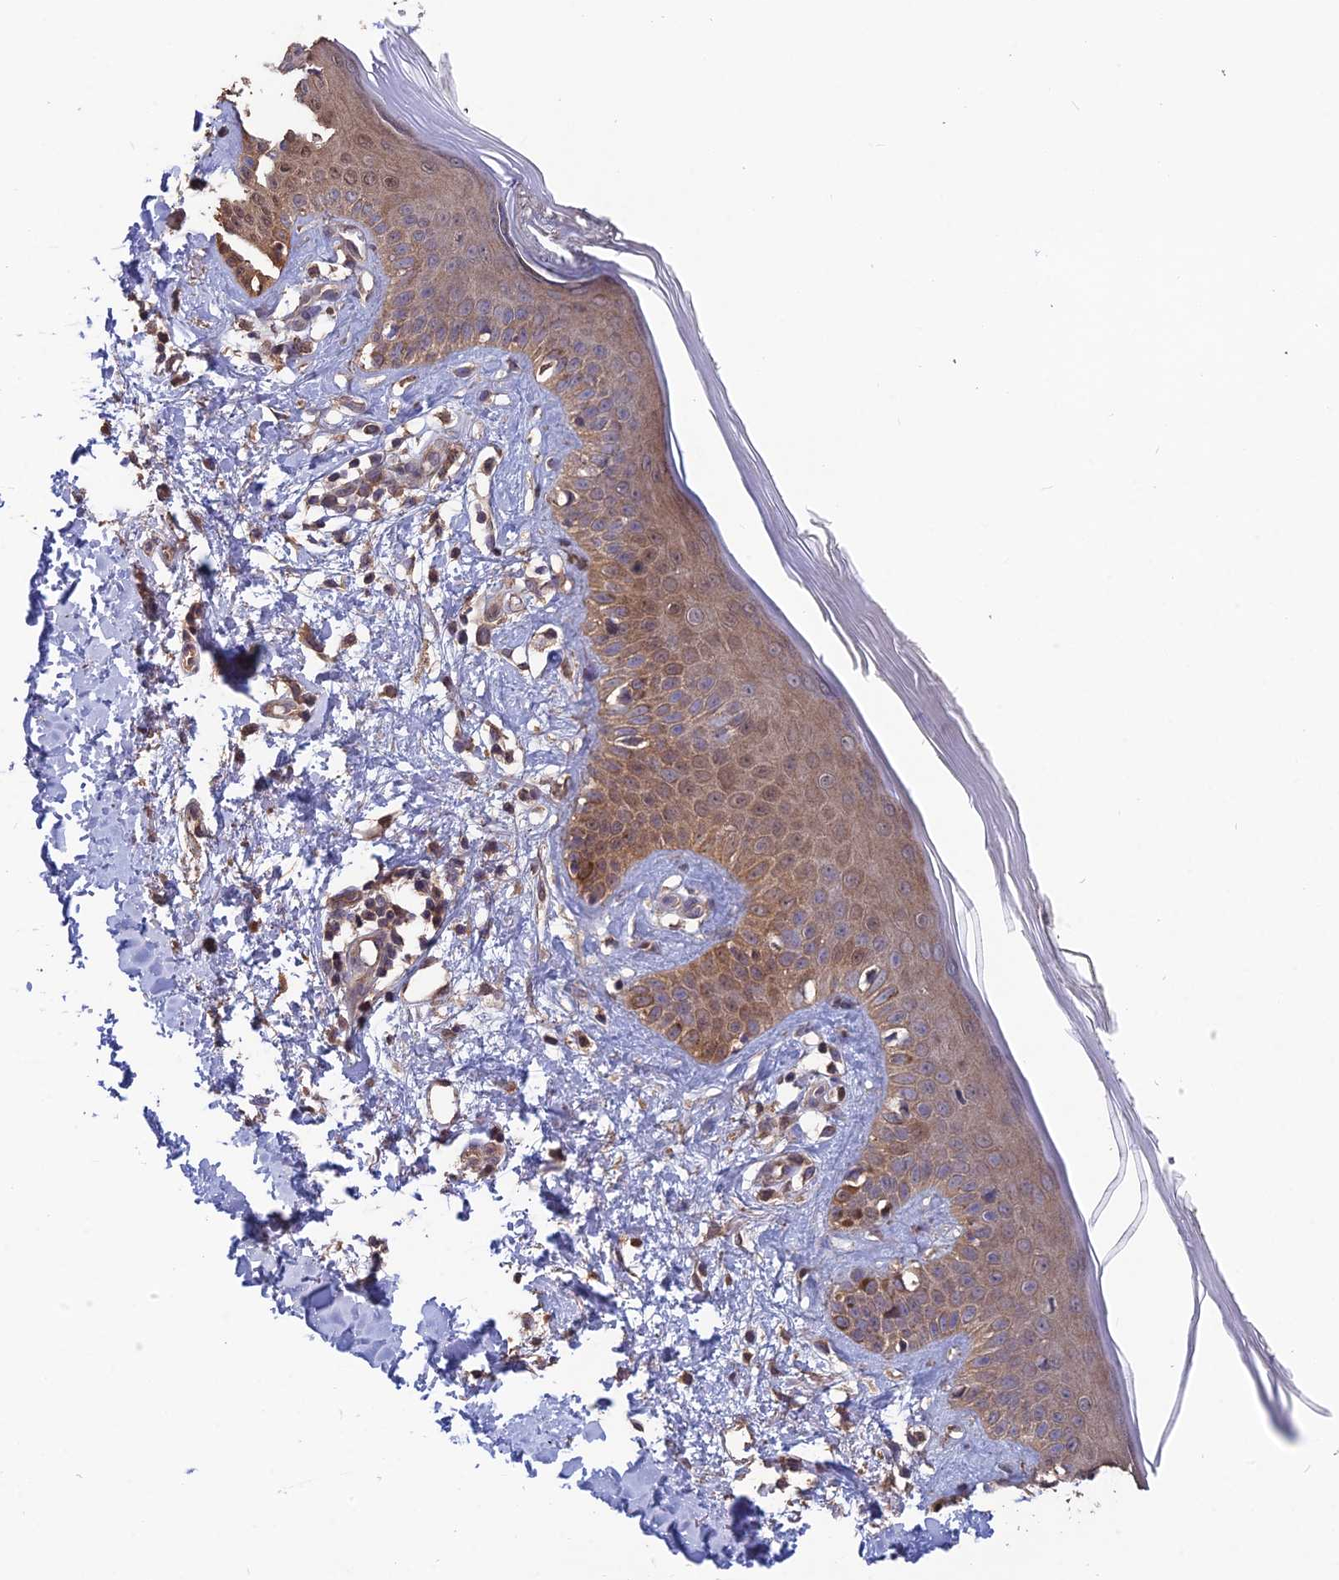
{"staining": {"intensity": "moderate", "quantity": ">75%", "location": "cytoplasmic/membranous"}, "tissue": "skin", "cell_type": "Fibroblasts", "image_type": "normal", "snomed": [{"axis": "morphology", "description": "Normal tissue, NOS"}, {"axis": "topography", "description": "Skin"}], "caption": "An immunohistochemistry photomicrograph of normal tissue is shown. Protein staining in brown shows moderate cytoplasmic/membranous positivity in skin within fibroblasts. (DAB (3,3'-diaminobenzidine) = brown stain, brightfield microscopy at high magnification).", "gene": "SHISA5", "patient": {"sex": "female", "age": 64}}